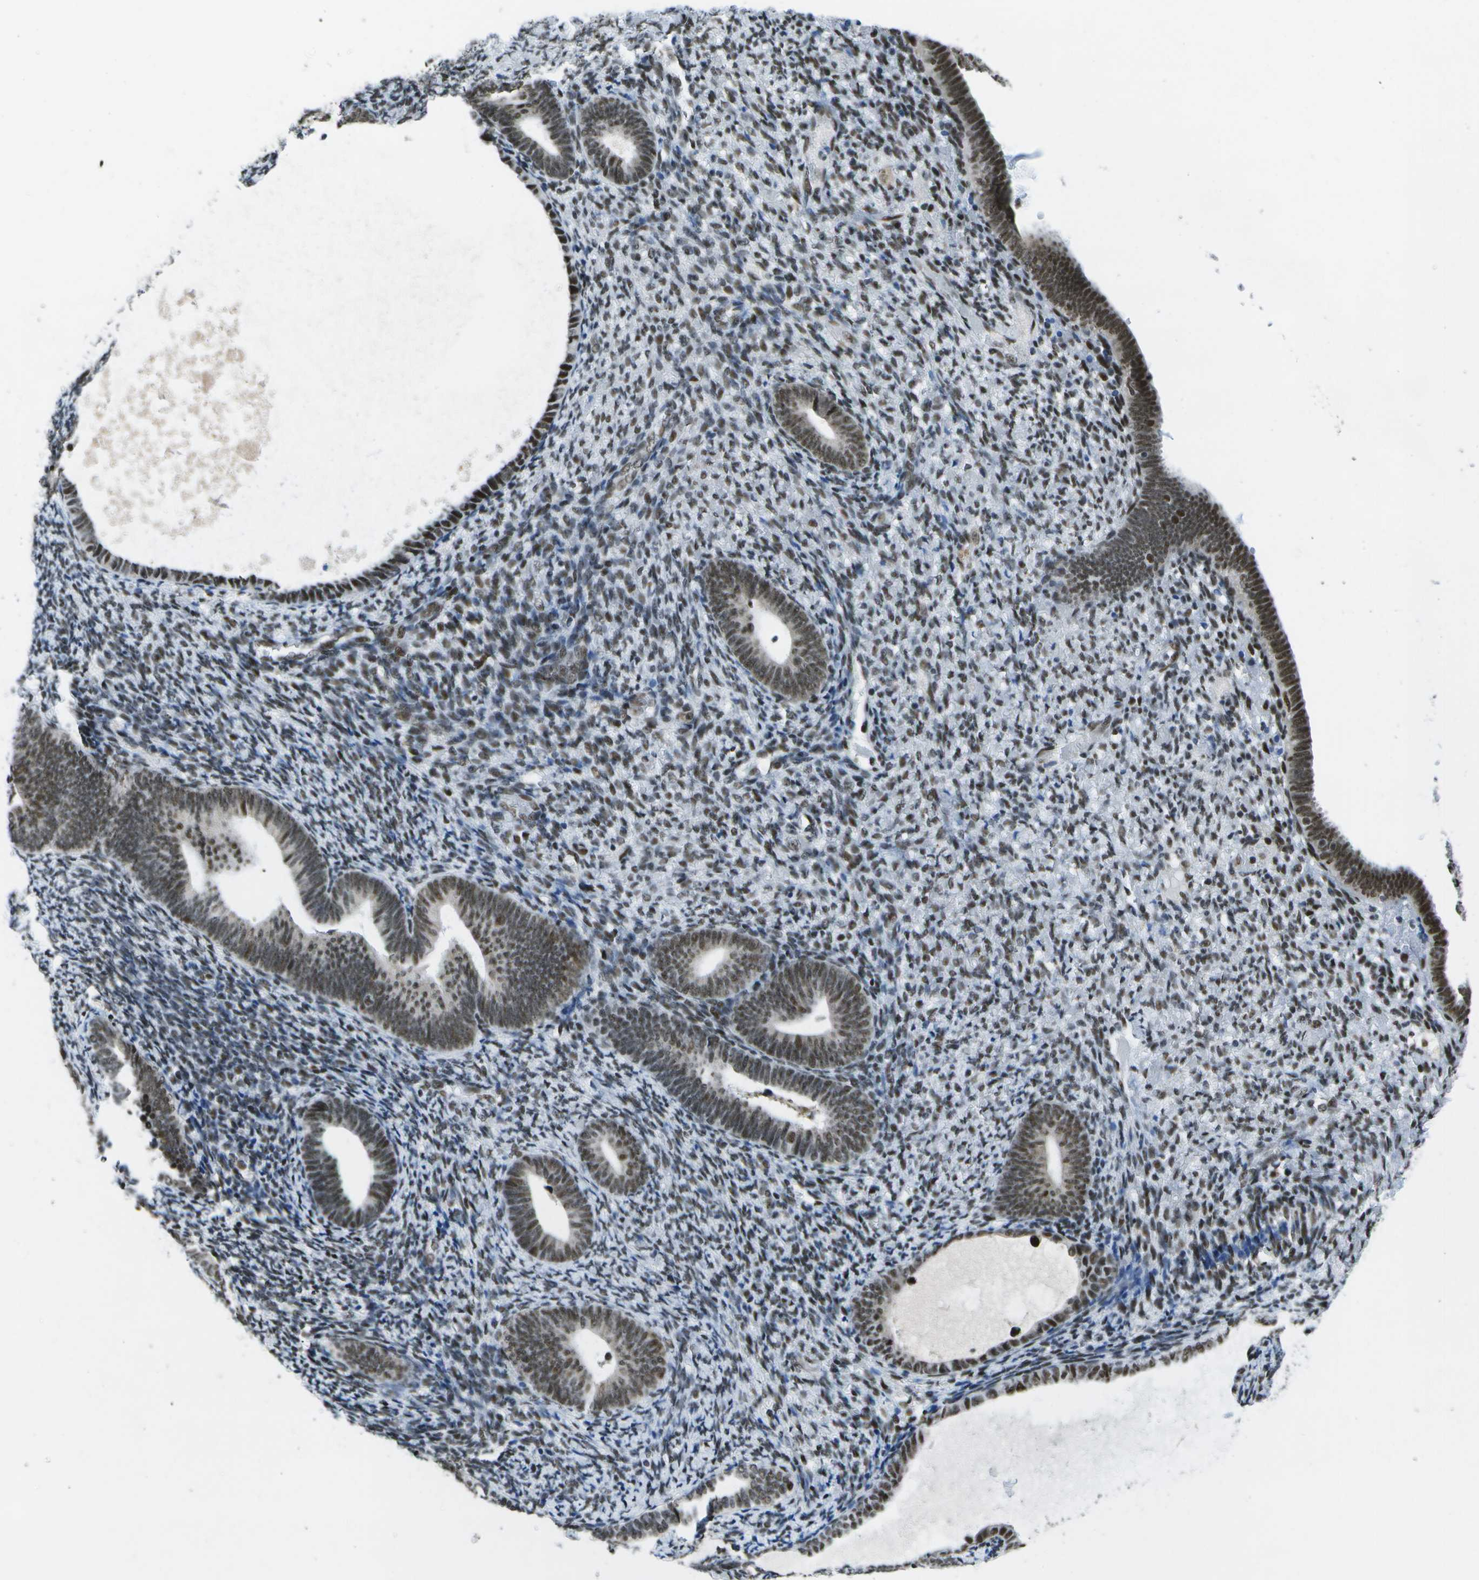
{"staining": {"intensity": "moderate", "quantity": "25%-75%", "location": "nuclear"}, "tissue": "endometrium", "cell_type": "Cells in endometrial stroma", "image_type": "normal", "snomed": [{"axis": "morphology", "description": "Normal tissue, NOS"}, {"axis": "topography", "description": "Endometrium"}], "caption": "A medium amount of moderate nuclear expression is present in about 25%-75% of cells in endometrial stroma in benign endometrium.", "gene": "NSRP1", "patient": {"sex": "female", "age": 66}}